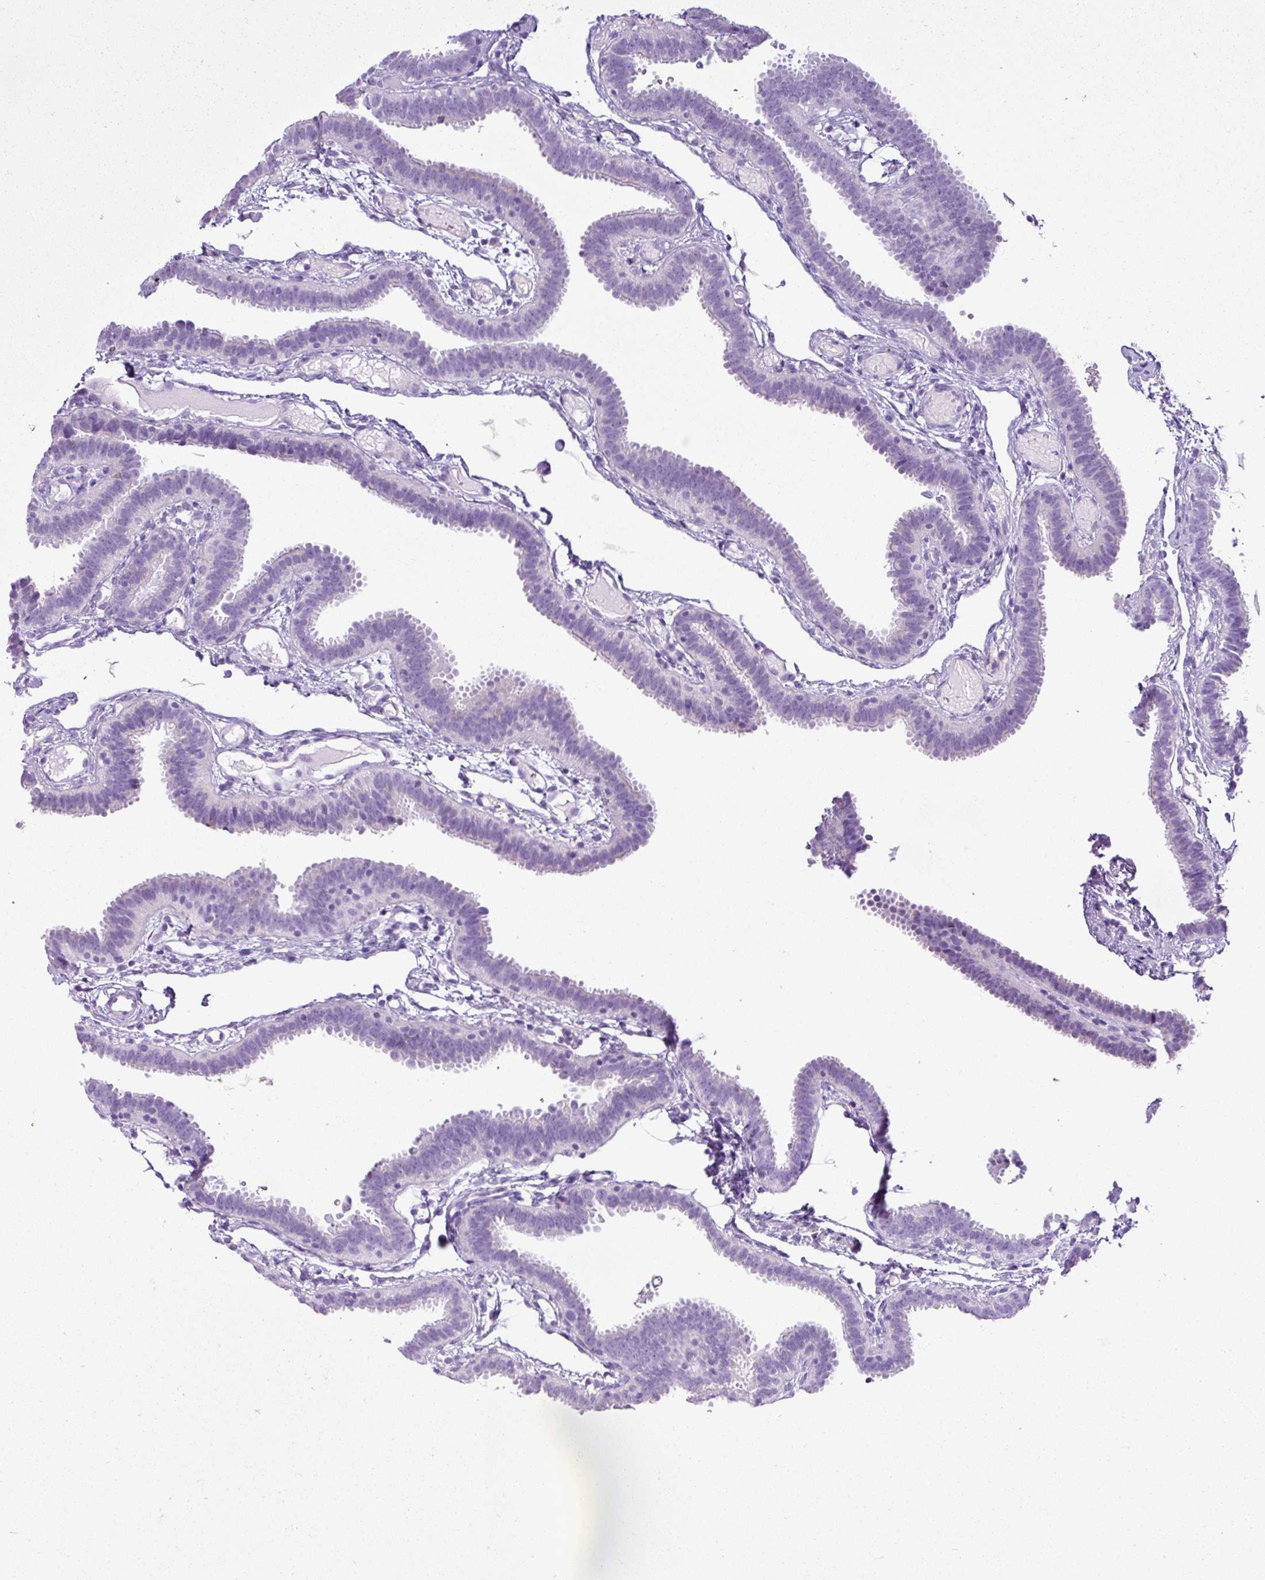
{"staining": {"intensity": "negative", "quantity": "none", "location": "none"}, "tissue": "fallopian tube", "cell_type": "Glandular cells", "image_type": "normal", "snomed": [{"axis": "morphology", "description": "Normal tissue, NOS"}, {"axis": "topography", "description": "Fallopian tube"}], "caption": "Immunohistochemistry of benign fallopian tube shows no positivity in glandular cells.", "gene": "LILRB4", "patient": {"sex": "female", "age": 37}}